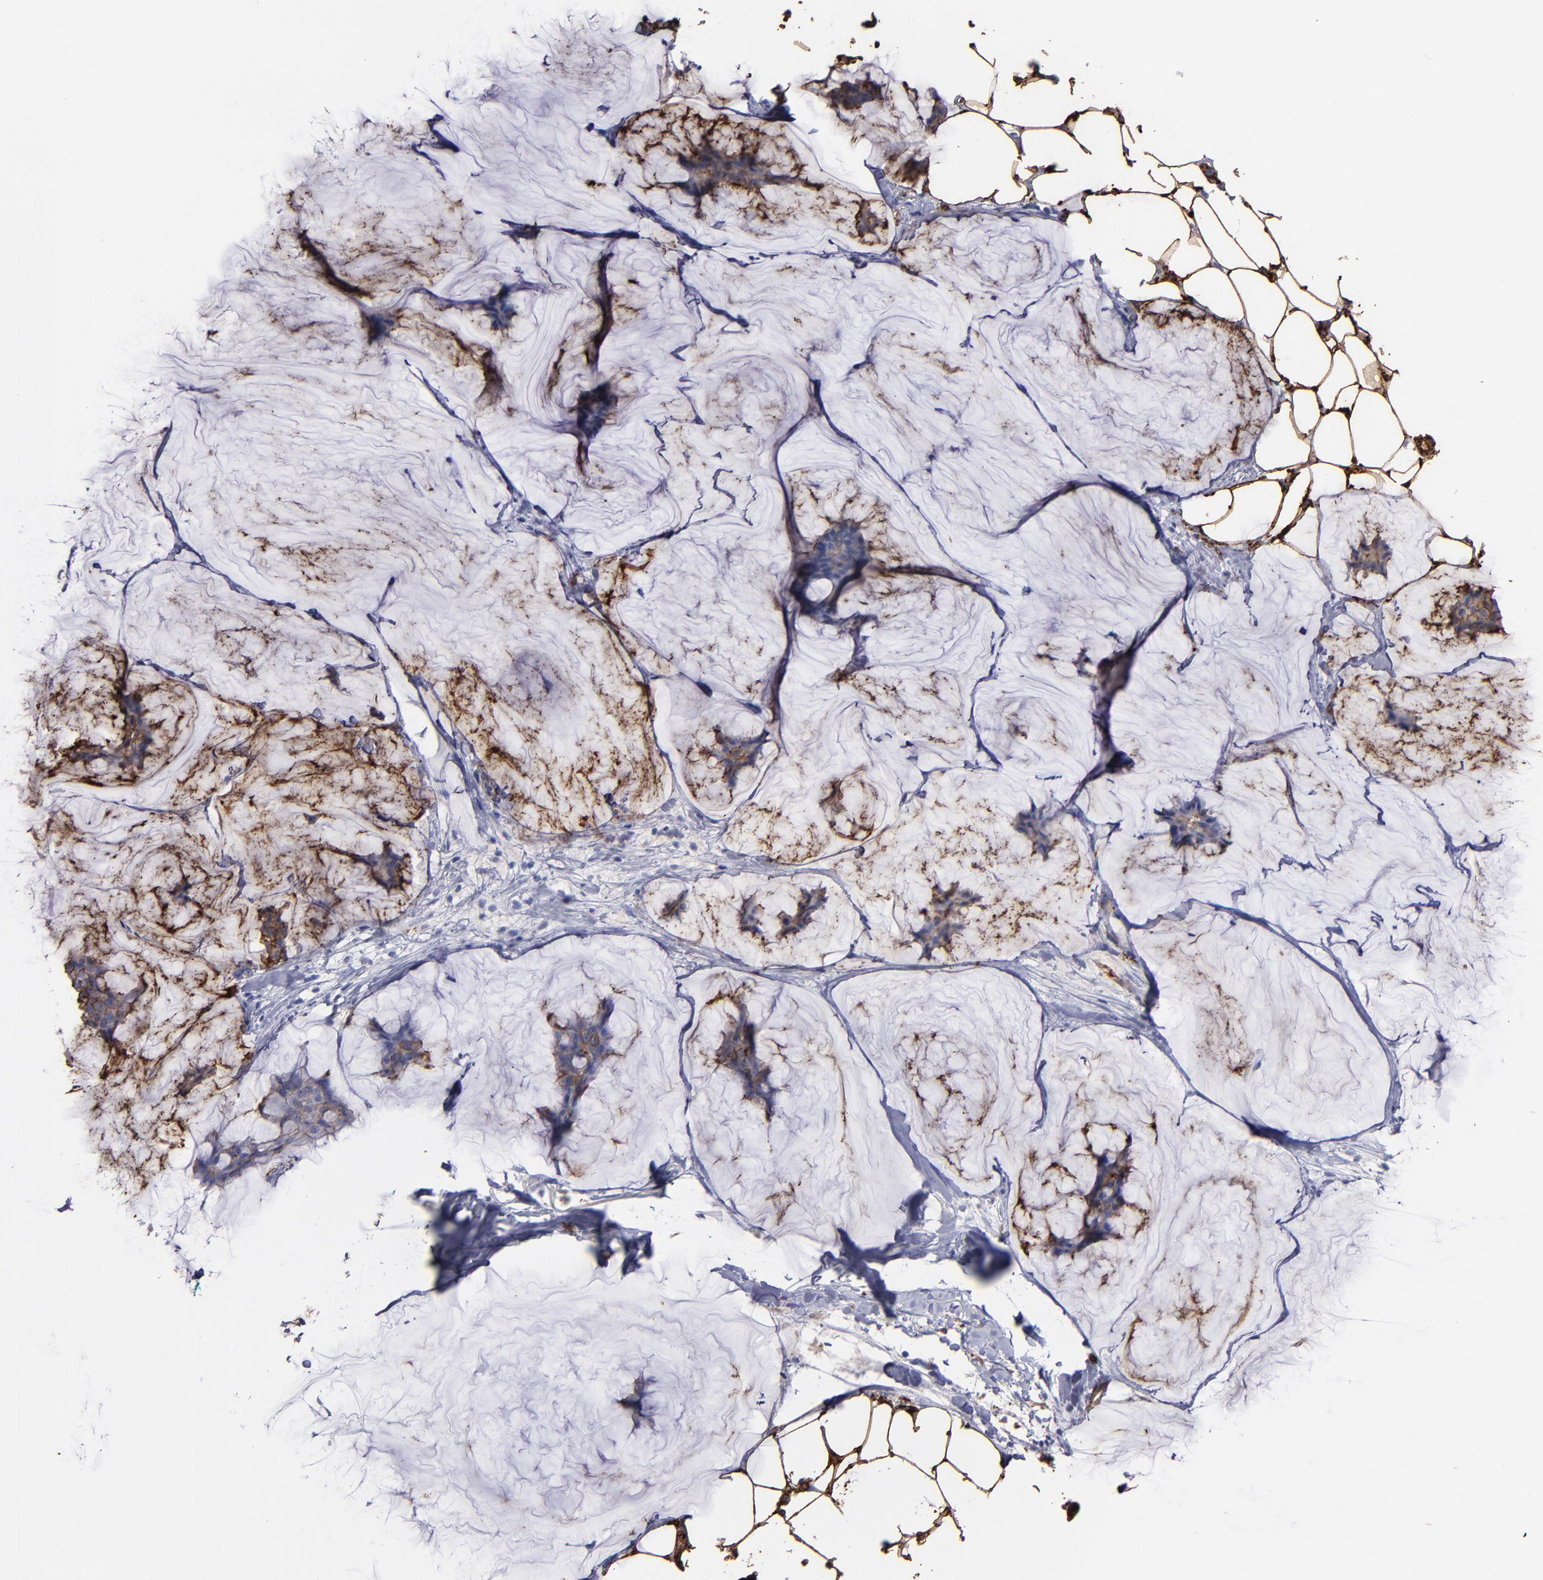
{"staining": {"intensity": "moderate", "quantity": "25%-75%", "location": "cytoplasmic/membranous"}, "tissue": "breast cancer", "cell_type": "Tumor cells", "image_type": "cancer", "snomed": [{"axis": "morphology", "description": "Duct carcinoma"}, {"axis": "topography", "description": "Breast"}], "caption": "IHC (DAB (3,3'-diaminobenzidine)) staining of human breast invasive ductal carcinoma displays moderate cytoplasmic/membranous protein expression in about 25%-75% of tumor cells.", "gene": "CD36", "patient": {"sex": "female", "age": 93}}